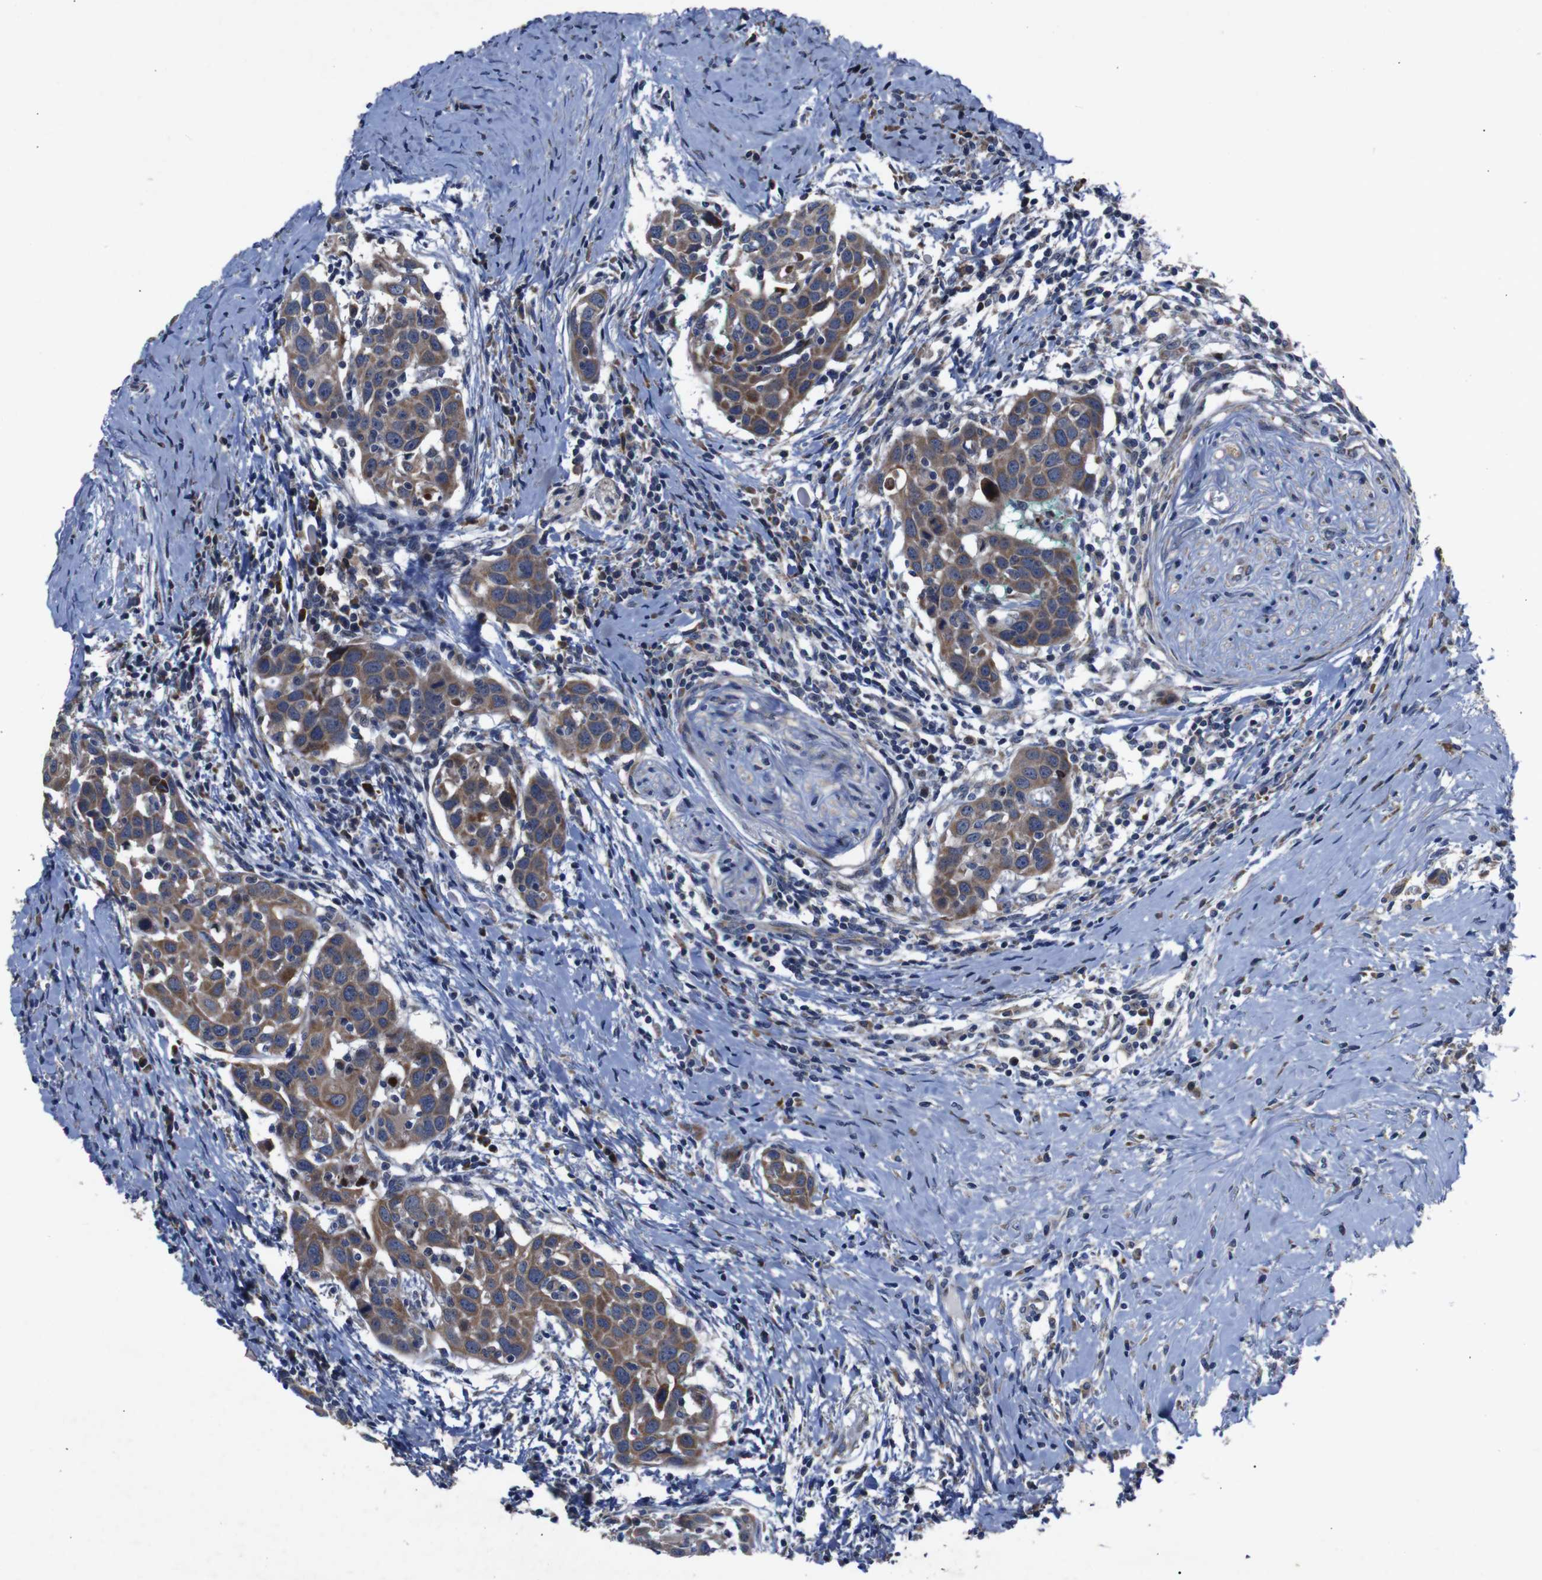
{"staining": {"intensity": "moderate", "quantity": ">75%", "location": "cytoplasmic/membranous"}, "tissue": "head and neck cancer", "cell_type": "Tumor cells", "image_type": "cancer", "snomed": [{"axis": "morphology", "description": "Squamous cell carcinoma, NOS"}, {"axis": "topography", "description": "Oral tissue"}, {"axis": "topography", "description": "Head-Neck"}], "caption": "An image of human head and neck cancer stained for a protein demonstrates moderate cytoplasmic/membranous brown staining in tumor cells.", "gene": "CHST10", "patient": {"sex": "female", "age": 50}}